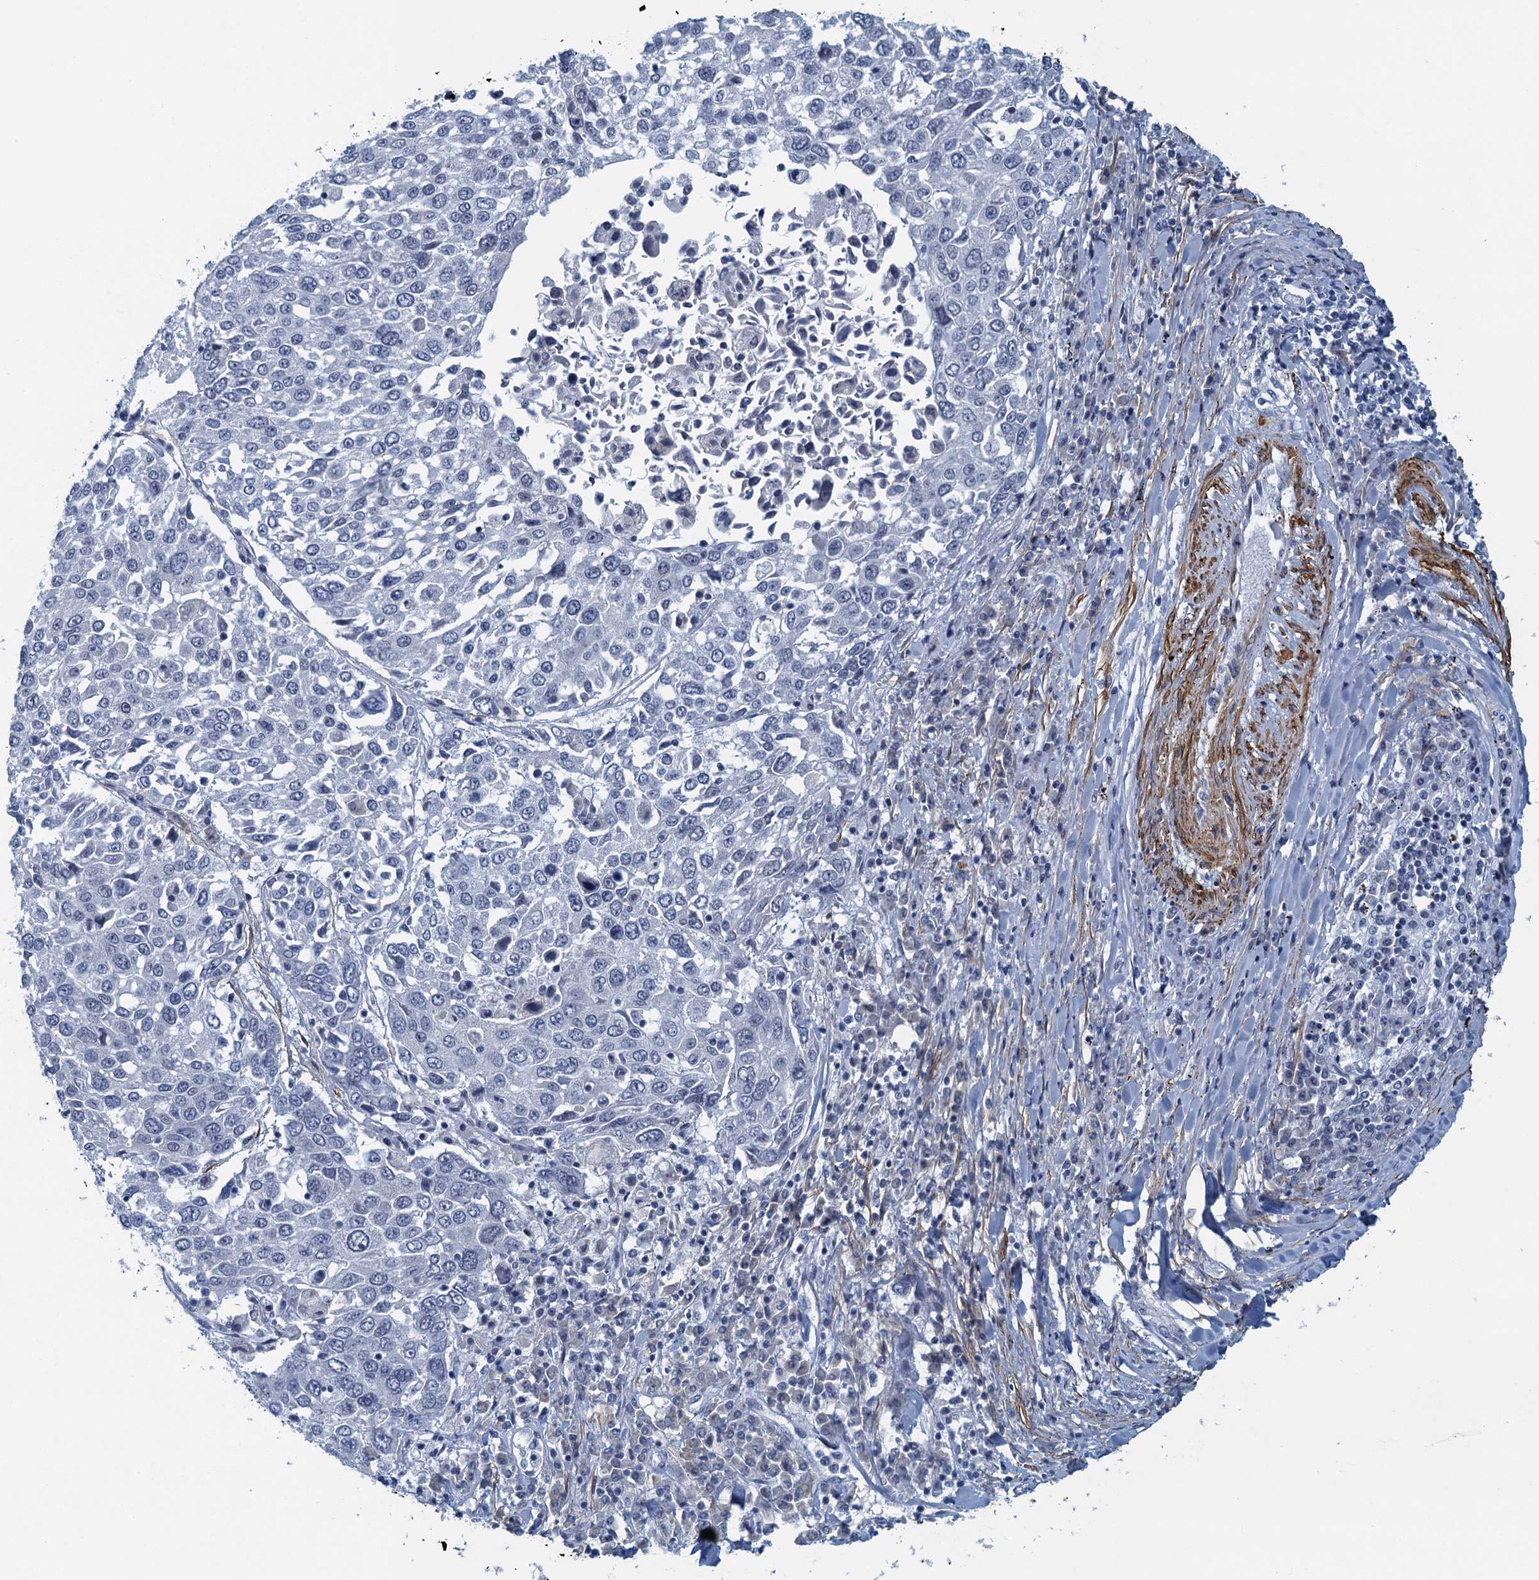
{"staining": {"intensity": "negative", "quantity": "none", "location": "none"}, "tissue": "lung cancer", "cell_type": "Tumor cells", "image_type": "cancer", "snomed": [{"axis": "morphology", "description": "Squamous cell carcinoma, NOS"}, {"axis": "topography", "description": "Lung"}], "caption": "Tumor cells are negative for brown protein staining in lung cancer.", "gene": "ALG2", "patient": {"sex": "male", "age": 65}}